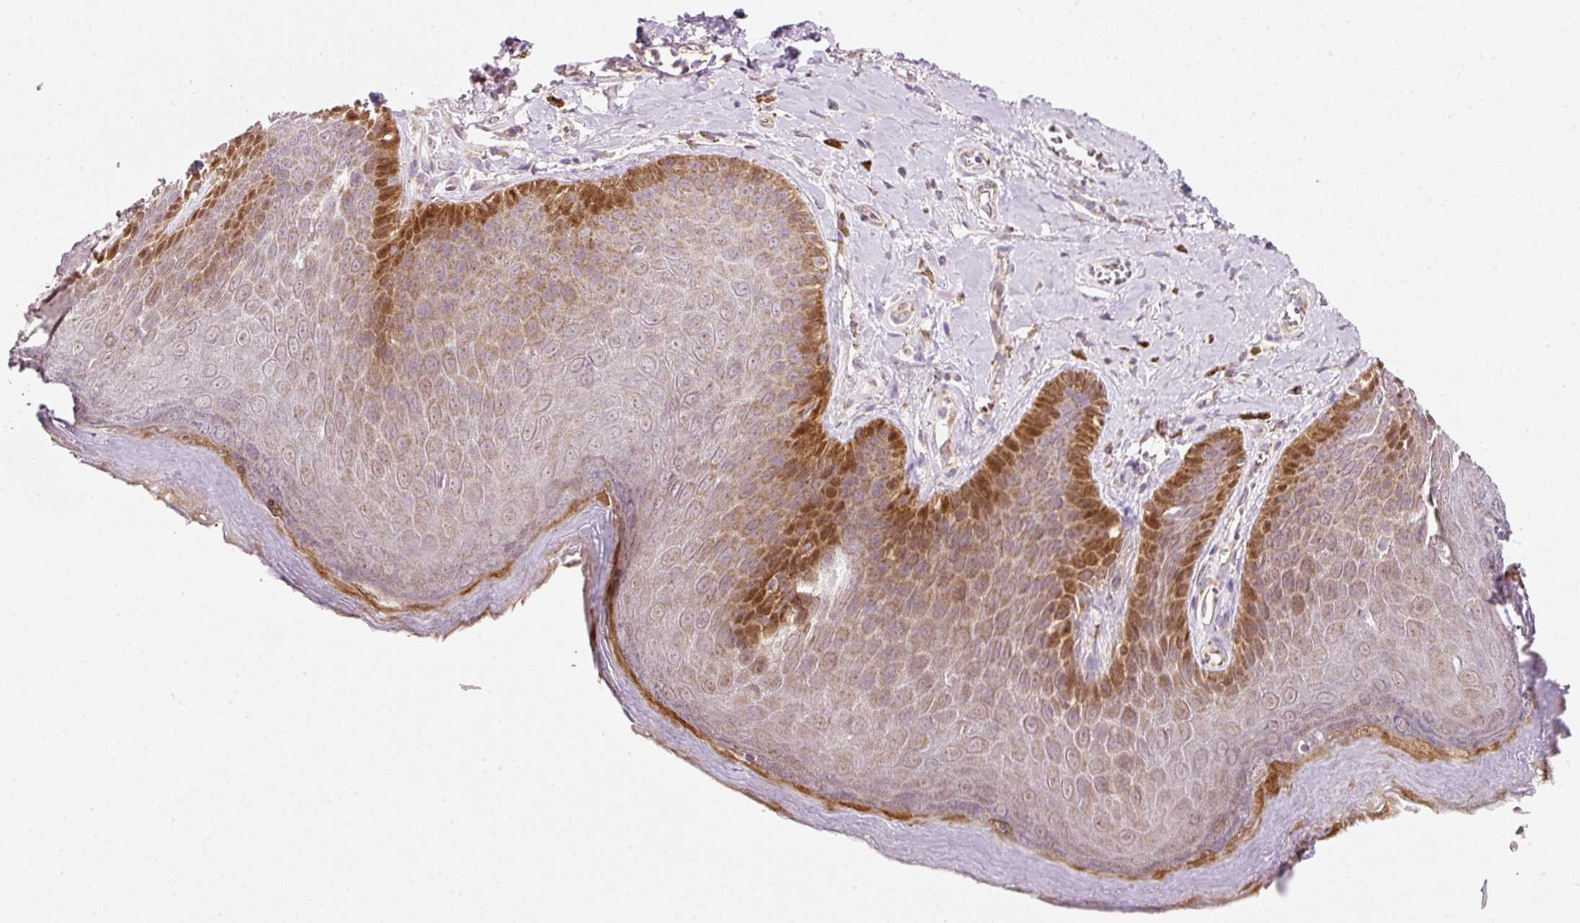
{"staining": {"intensity": "strong", "quantity": "25%-75%", "location": "cytoplasmic/membranous,nuclear"}, "tissue": "skin", "cell_type": "Epidermal cells", "image_type": "normal", "snomed": [{"axis": "morphology", "description": "Normal tissue, NOS"}, {"axis": "topography", "description": "Anal"}, {"axis": "topography", "description": "Peripheral nerve tissue"}], "caption": "Skin stained for a protein reveals strong cytoplasmic/membranous,nuclear positivity in epidermal cells. The staining was performed using DAB to visualize the protein expression in brown, while the nuclei were stained in blue with hematoxylin (Magnification: 20x).", "gene": "FAM78B", "patient": {"sex": "male", "age": 53}}